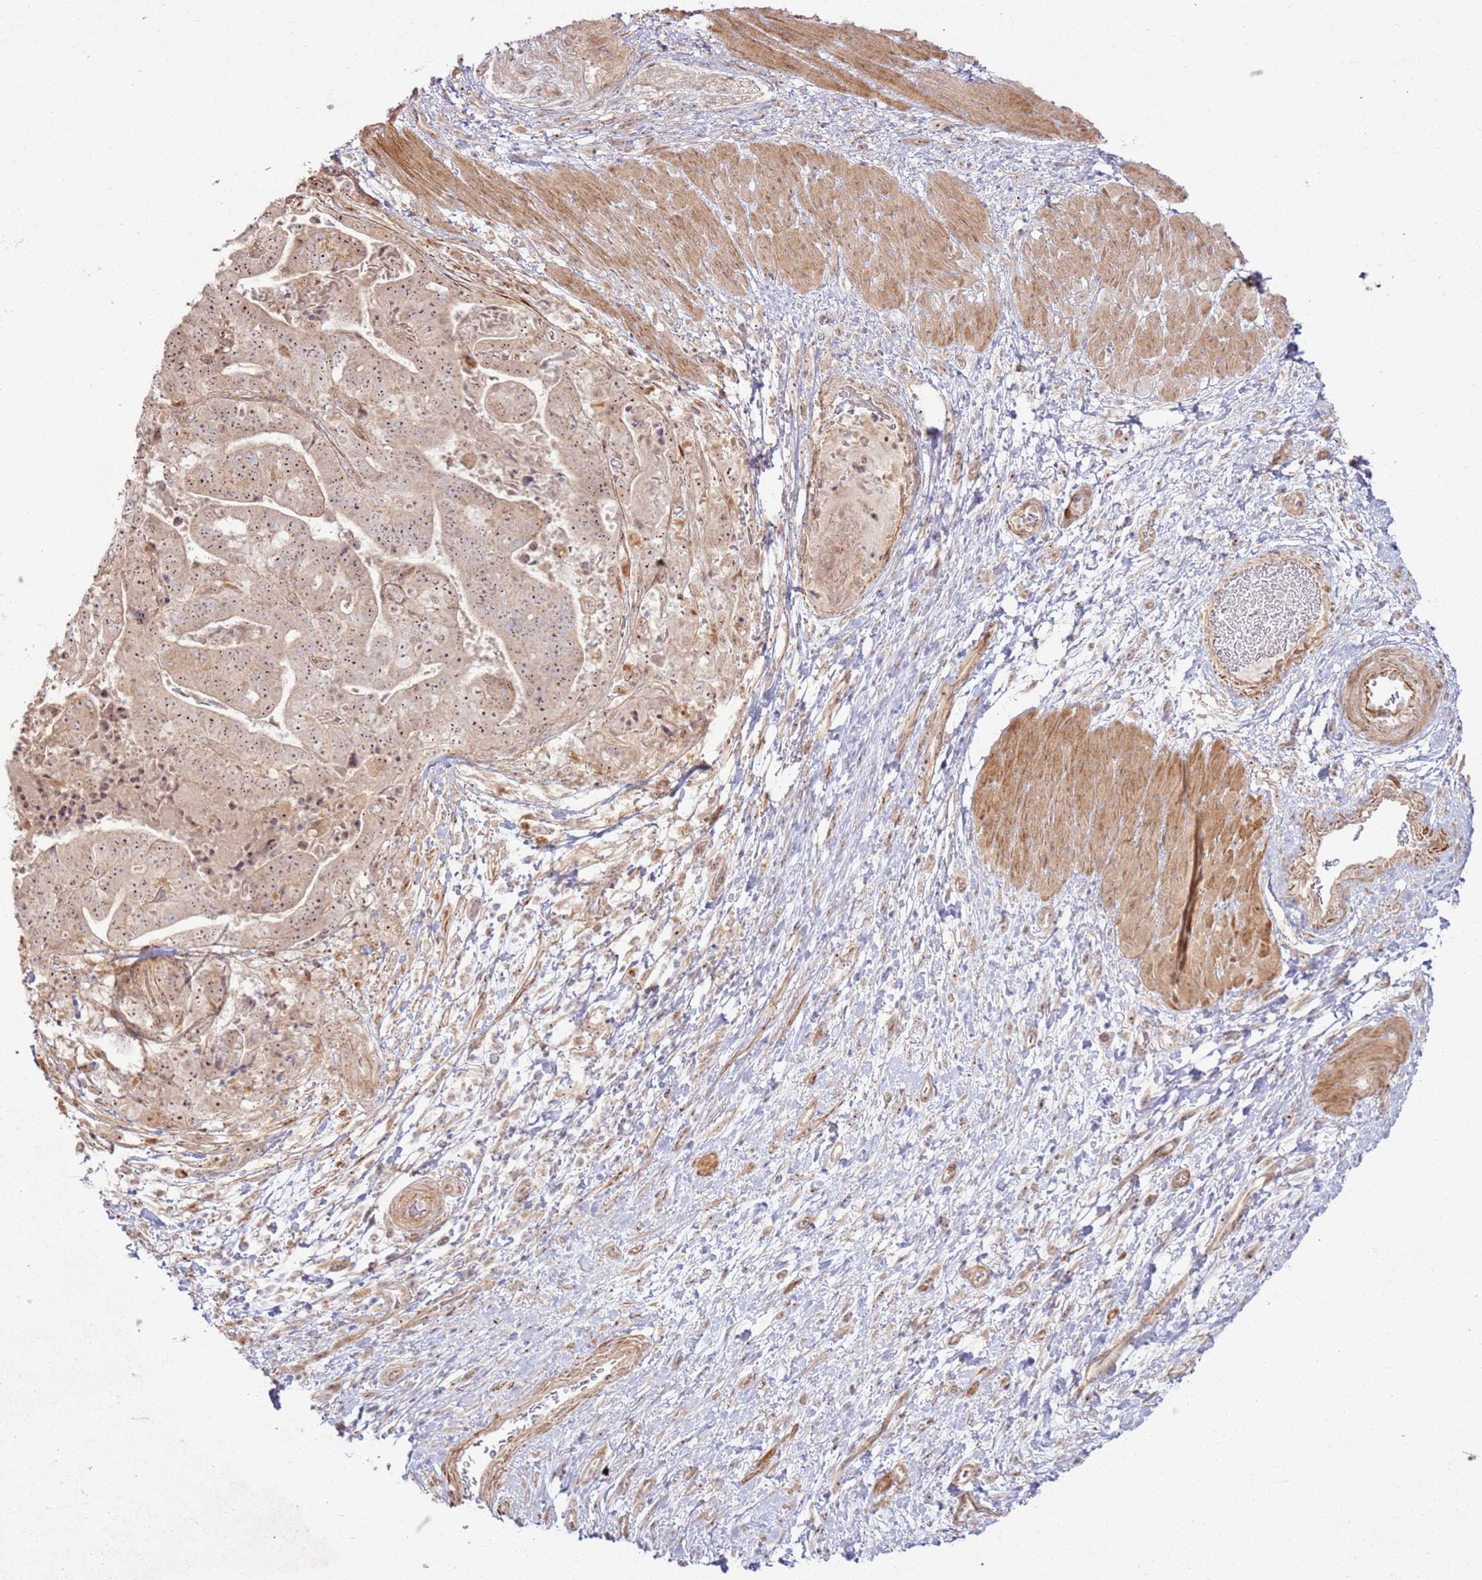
{"staining": {"intensity": "moderate", "quantity": ">75%", "location": "nuclear"}, "tissue": "stomach cancer", "cell_type": "Tumor cells", "image_type": "cancer", "snomed": [{"axis": "morphology", "description": "Adenocarcinoma, NOS"}, {"axis": "topography", "description": "Stomach"}], "caption": "The histopathology image displays staining of adenocarcinoma (stomach), revealing moderate nuclear protein positivity (brown color) within tumor cells. (DAB (3,3'-diaminobenzidine) IHC with brightfield microscopy, high magnification).", "gene": "CNPY1", "patient": {"sex": "male", "age": 48}}